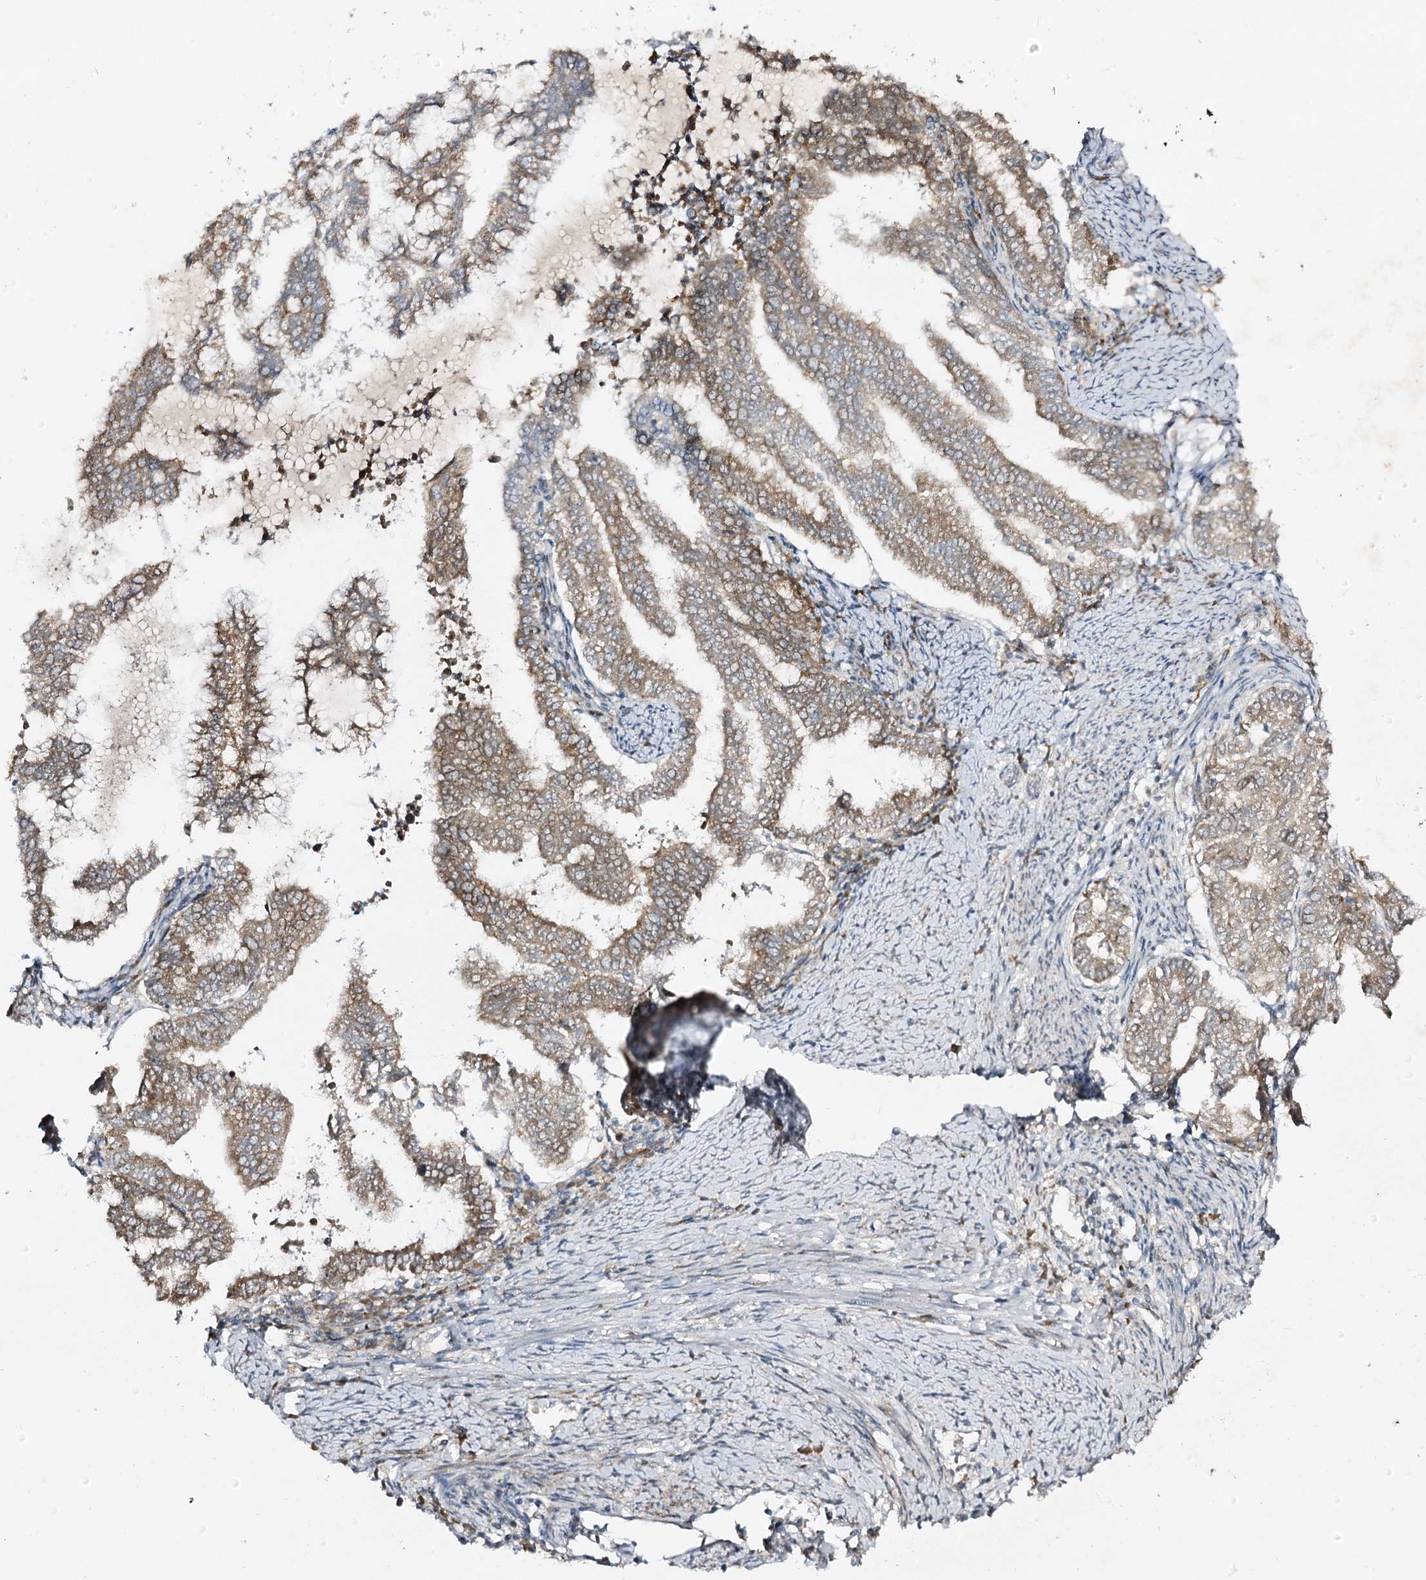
{"staining": {"intensity": "weak", "quantity": ">75%", "location": "cytoplasmic/membranous"}, "tissue": "endometrial cancer", "cell_type": "Tumor cells", "image_type": "cancer", "snomed": [{"axis": "morphology", "description": "Adenocarcinoma, NOS"}, {"axis": "topography", "description": "Endometrium"}], "caption": "Immunohistochemistry histopathology image of neoplastic tissue: endometrial cancer (adenocarcinoma) stained using immunohistochemistry demonstrates low levels of weak protein expression localized specifically in the cytoplasmic/membranous of tumor cells, appearing as a cytoplasmic/membranous brown color.", "gene": "CBR4", "patient": {"sex": "female", "age": 79}}